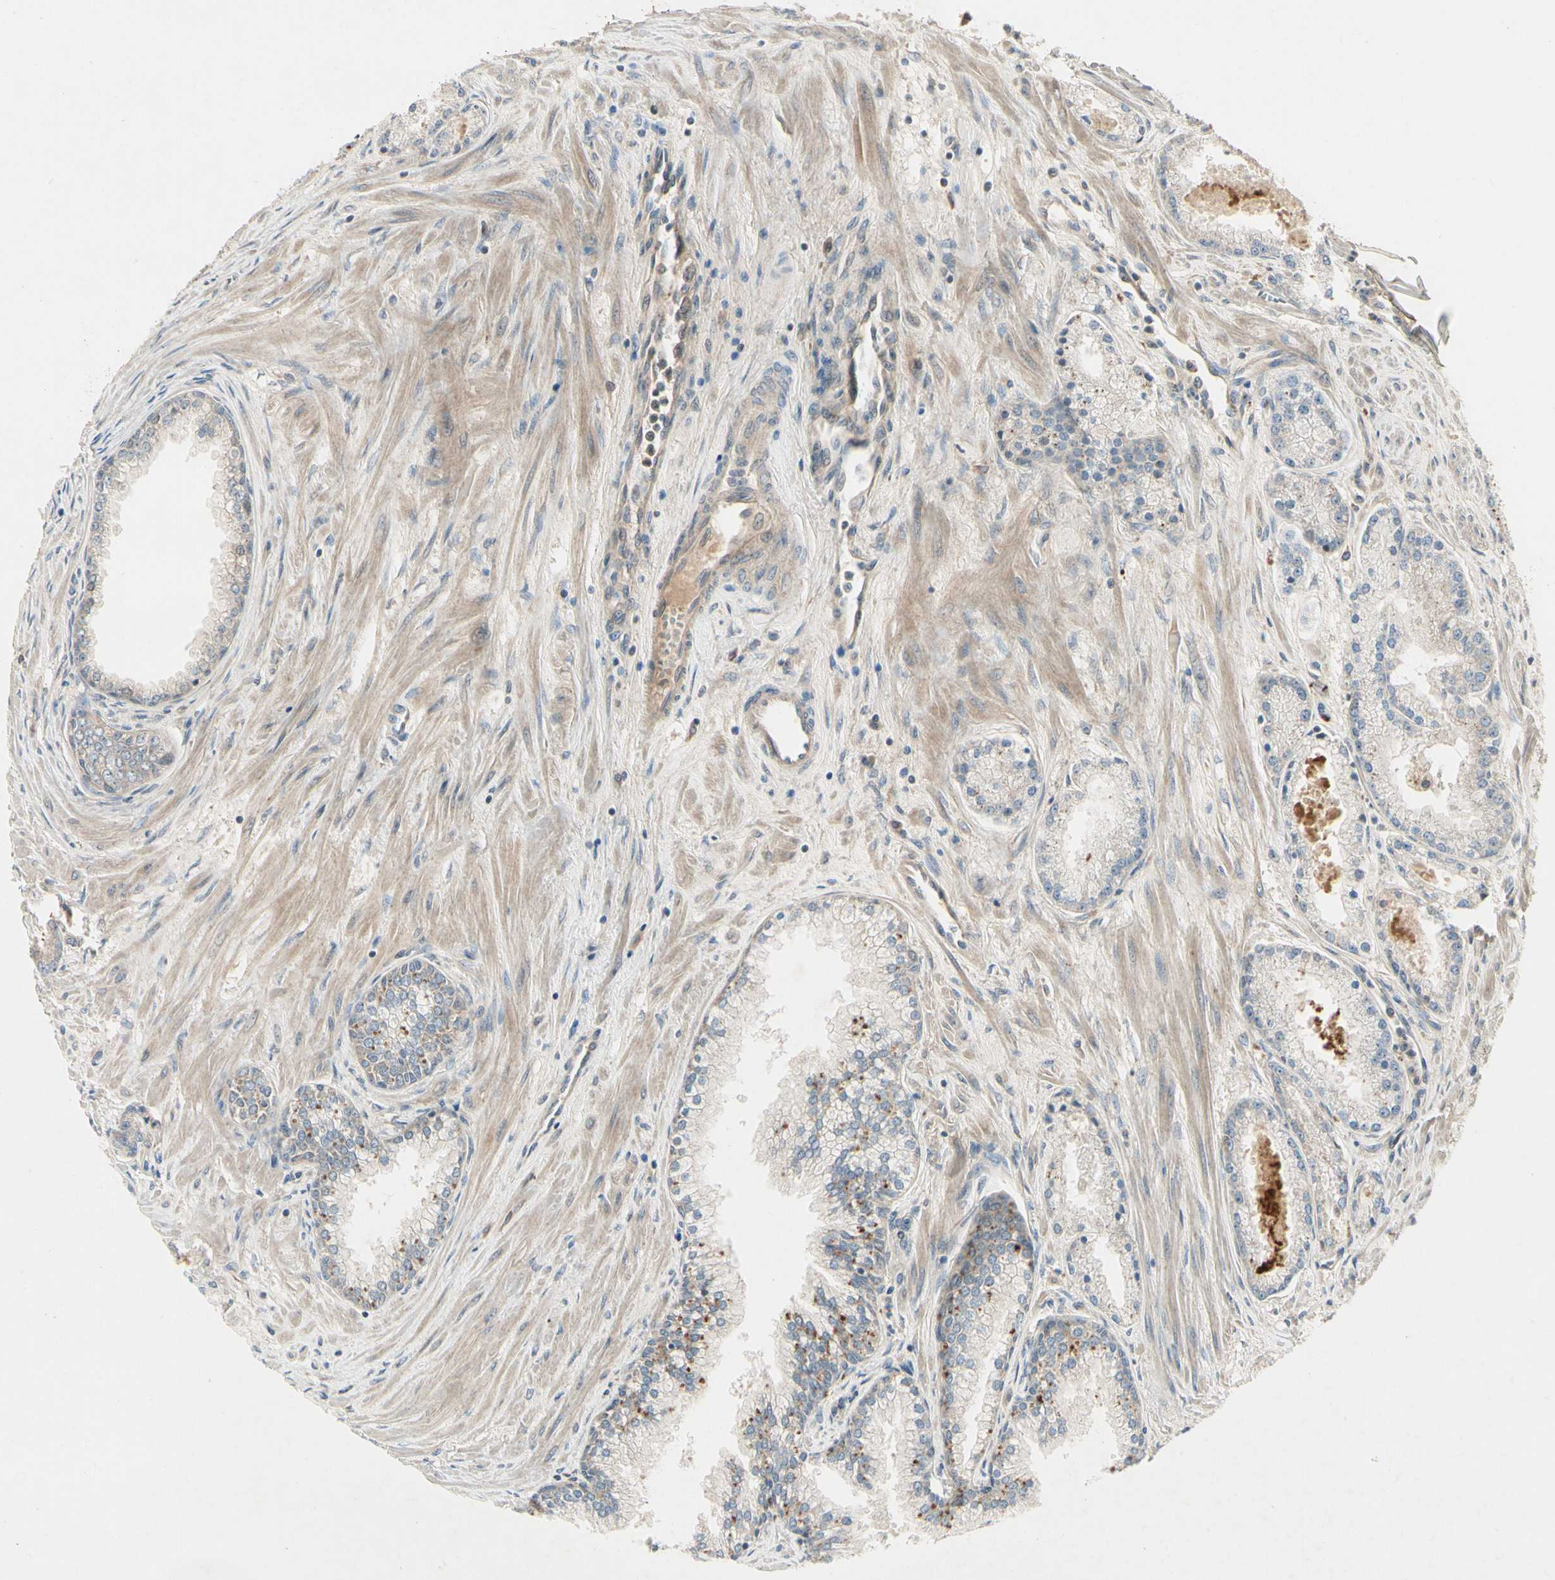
{"staining": {"intensity": "weak", "quantity": "25%-75%", "location": "cytoplasmic/membranous"}, "tissue": "prostate cancer", "cell_type": "Tumor cells", "image_type": "cancer", "snomed": [{"axis": "morphology", "description": "Adenocarcinoma, High grade"}, {"axis": "topography", "description": "Prostate"}], "caption": "Prostate high-grade adenocarcinoma stained with a brown dye reveals weak cytoplasmic/membranous positive staining in approximately 25%-75% of tumor cells.", "gene": "RNF14", "patient": {"sex": "male", "age": 61}}